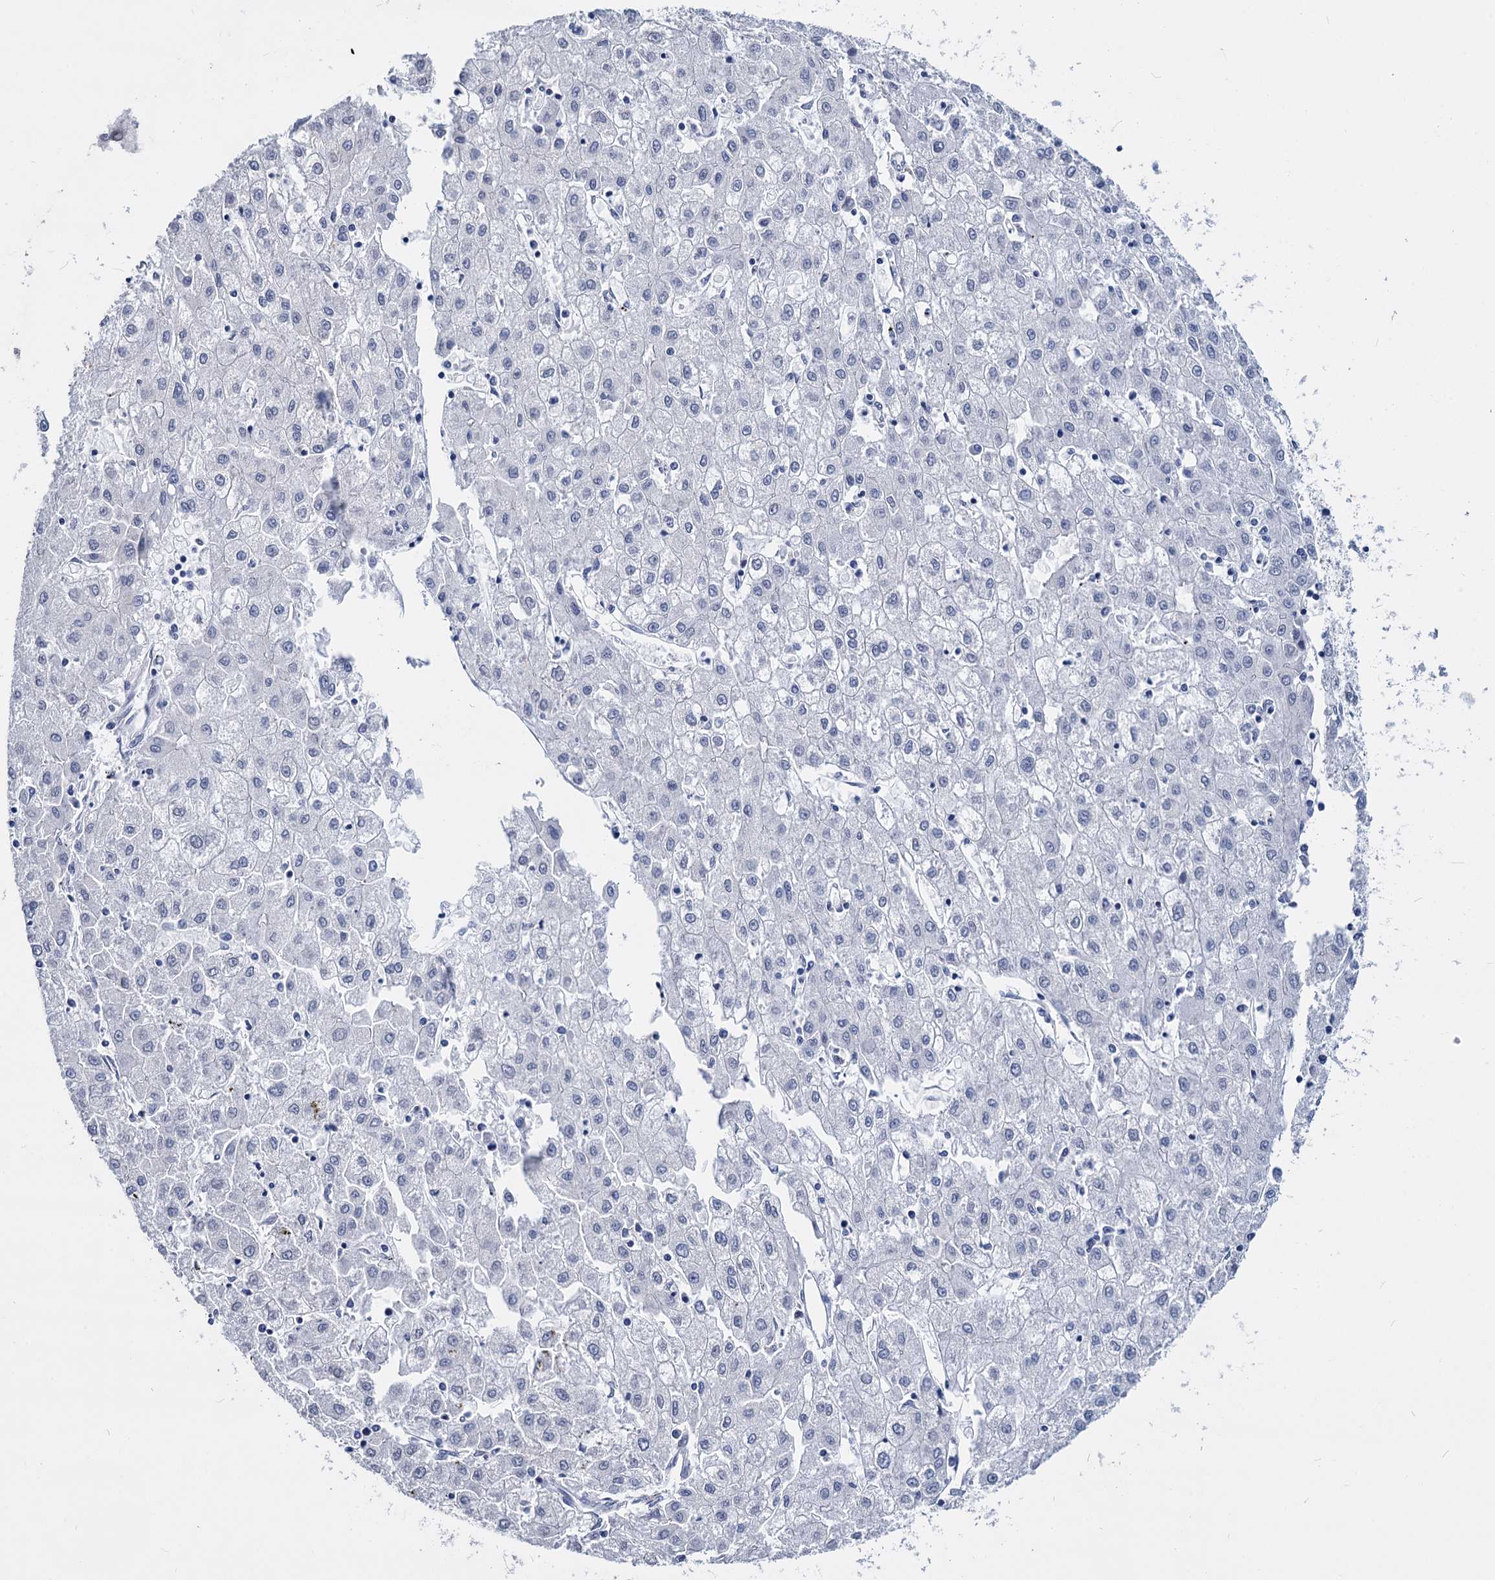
{"staining": {"intensity": "negative", "quantity": "none", "location": "none"}, "tissue": "liver cancer", "cell_type": "Tumor cells", "image_type": "cancer", "snomed": [{"axis": "morphology", "description": "Carcinoma, Hepatocellular, NOS"}, {"axis": "topography", "description": "Liver"}], "caption": "Photomicrograph shows no significant protein positivity in tumor cells of liver cancer (hepatocellular carcinoma).", "gene": "MAGEA4", "patient": {"sex": "male", "age": 72}}